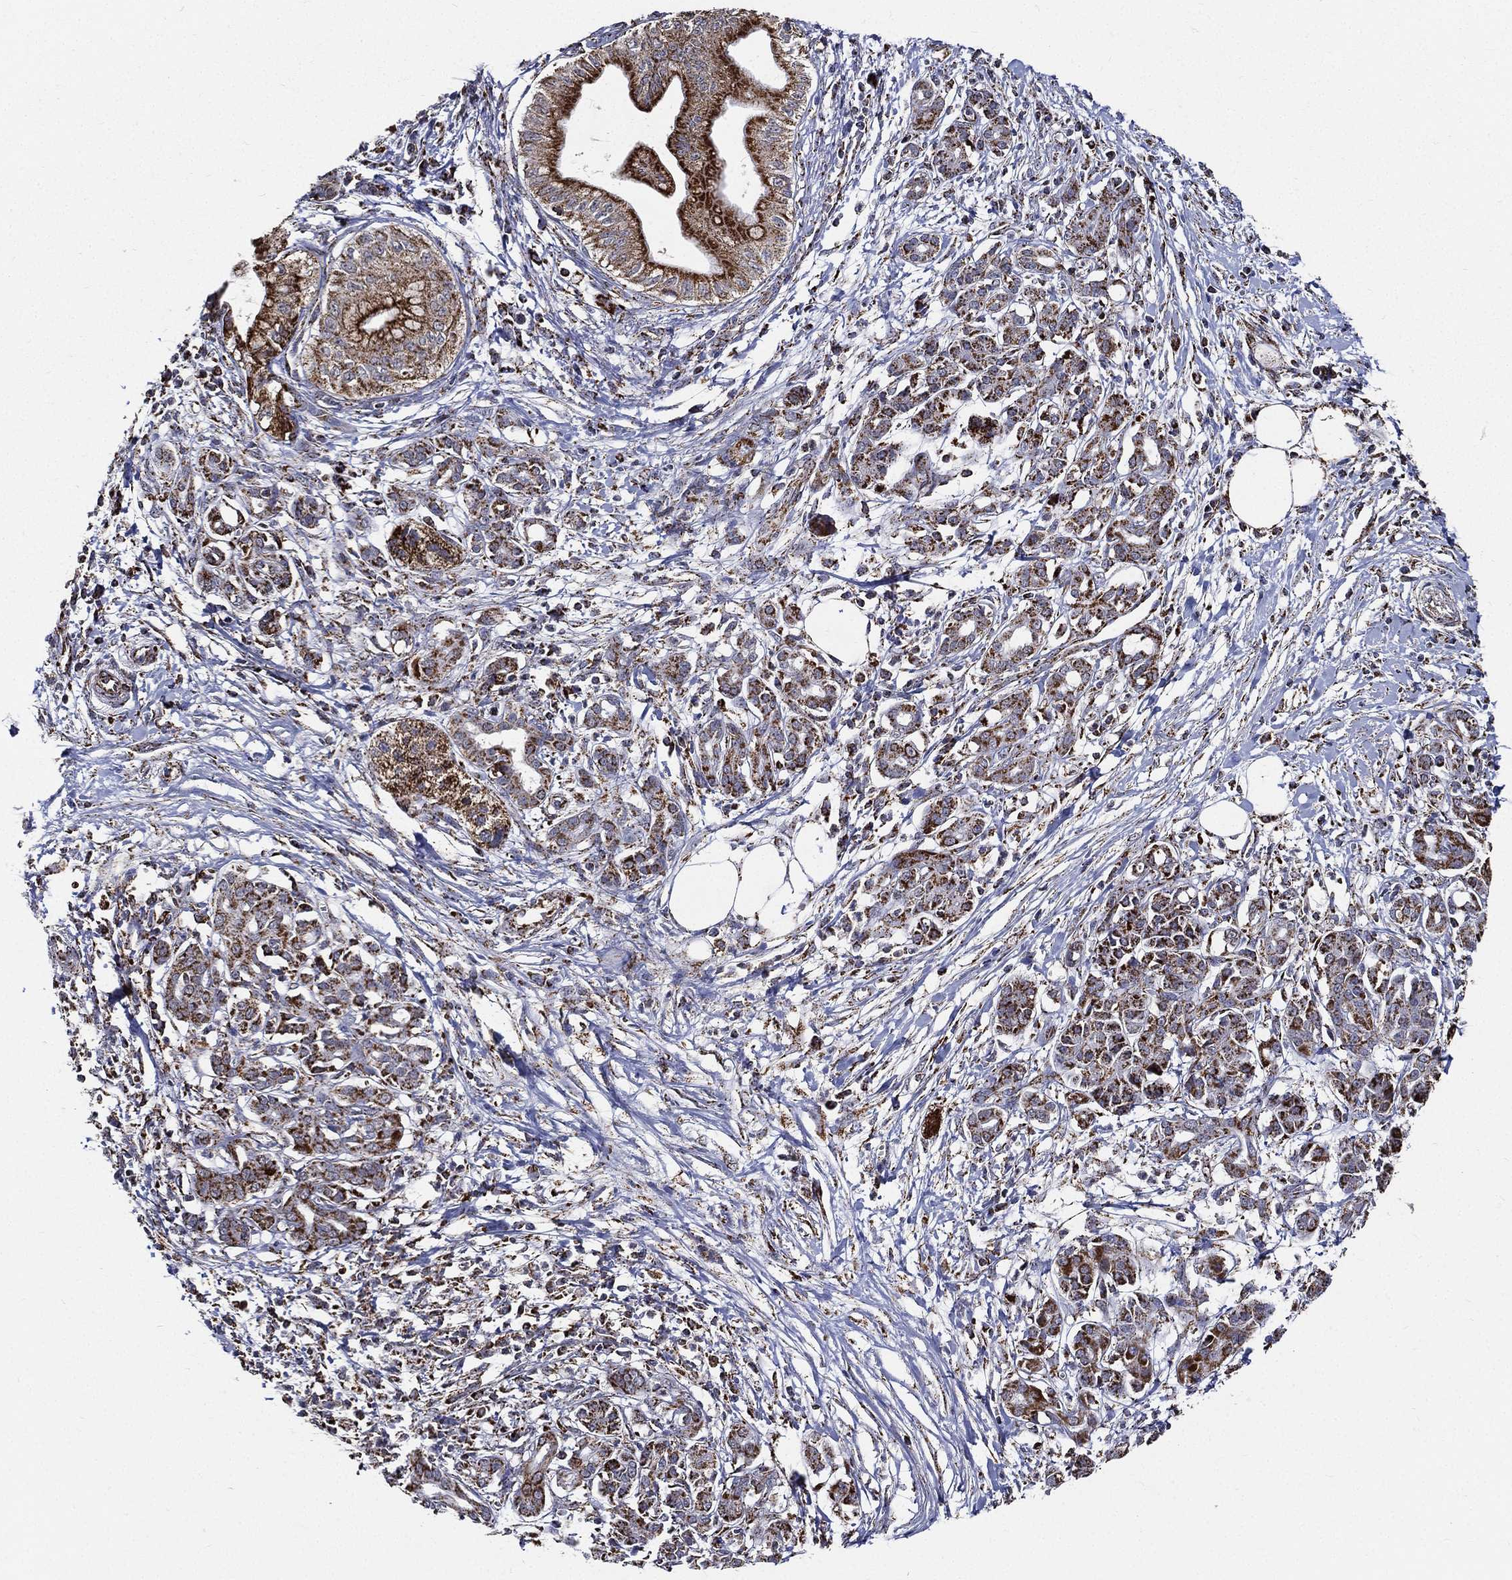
{"staining": {"intensity": "strong", "quantity": "25%-75%", "location": "cytoplasmic/membranous"}, "tissue": "pancreatic cancer", "cell_type": "Tumor cells", "image_type": "cancer", "snomed": [{"axis": "morphology", "description": "Adenocarcinoma, NOS"}, {"axis": "topography", "description": "Pancreas"}], "caption": "Immunohistochemistry (IHC) of pancreatic cancer (adenocarcinoma) exhibits high levels of strong cytoplasmic/membranous positivity in approximately 25%-75% of tumor cells.", "gene": "NDUFAB1", "patient": {"sex": "male", "age": 72}}